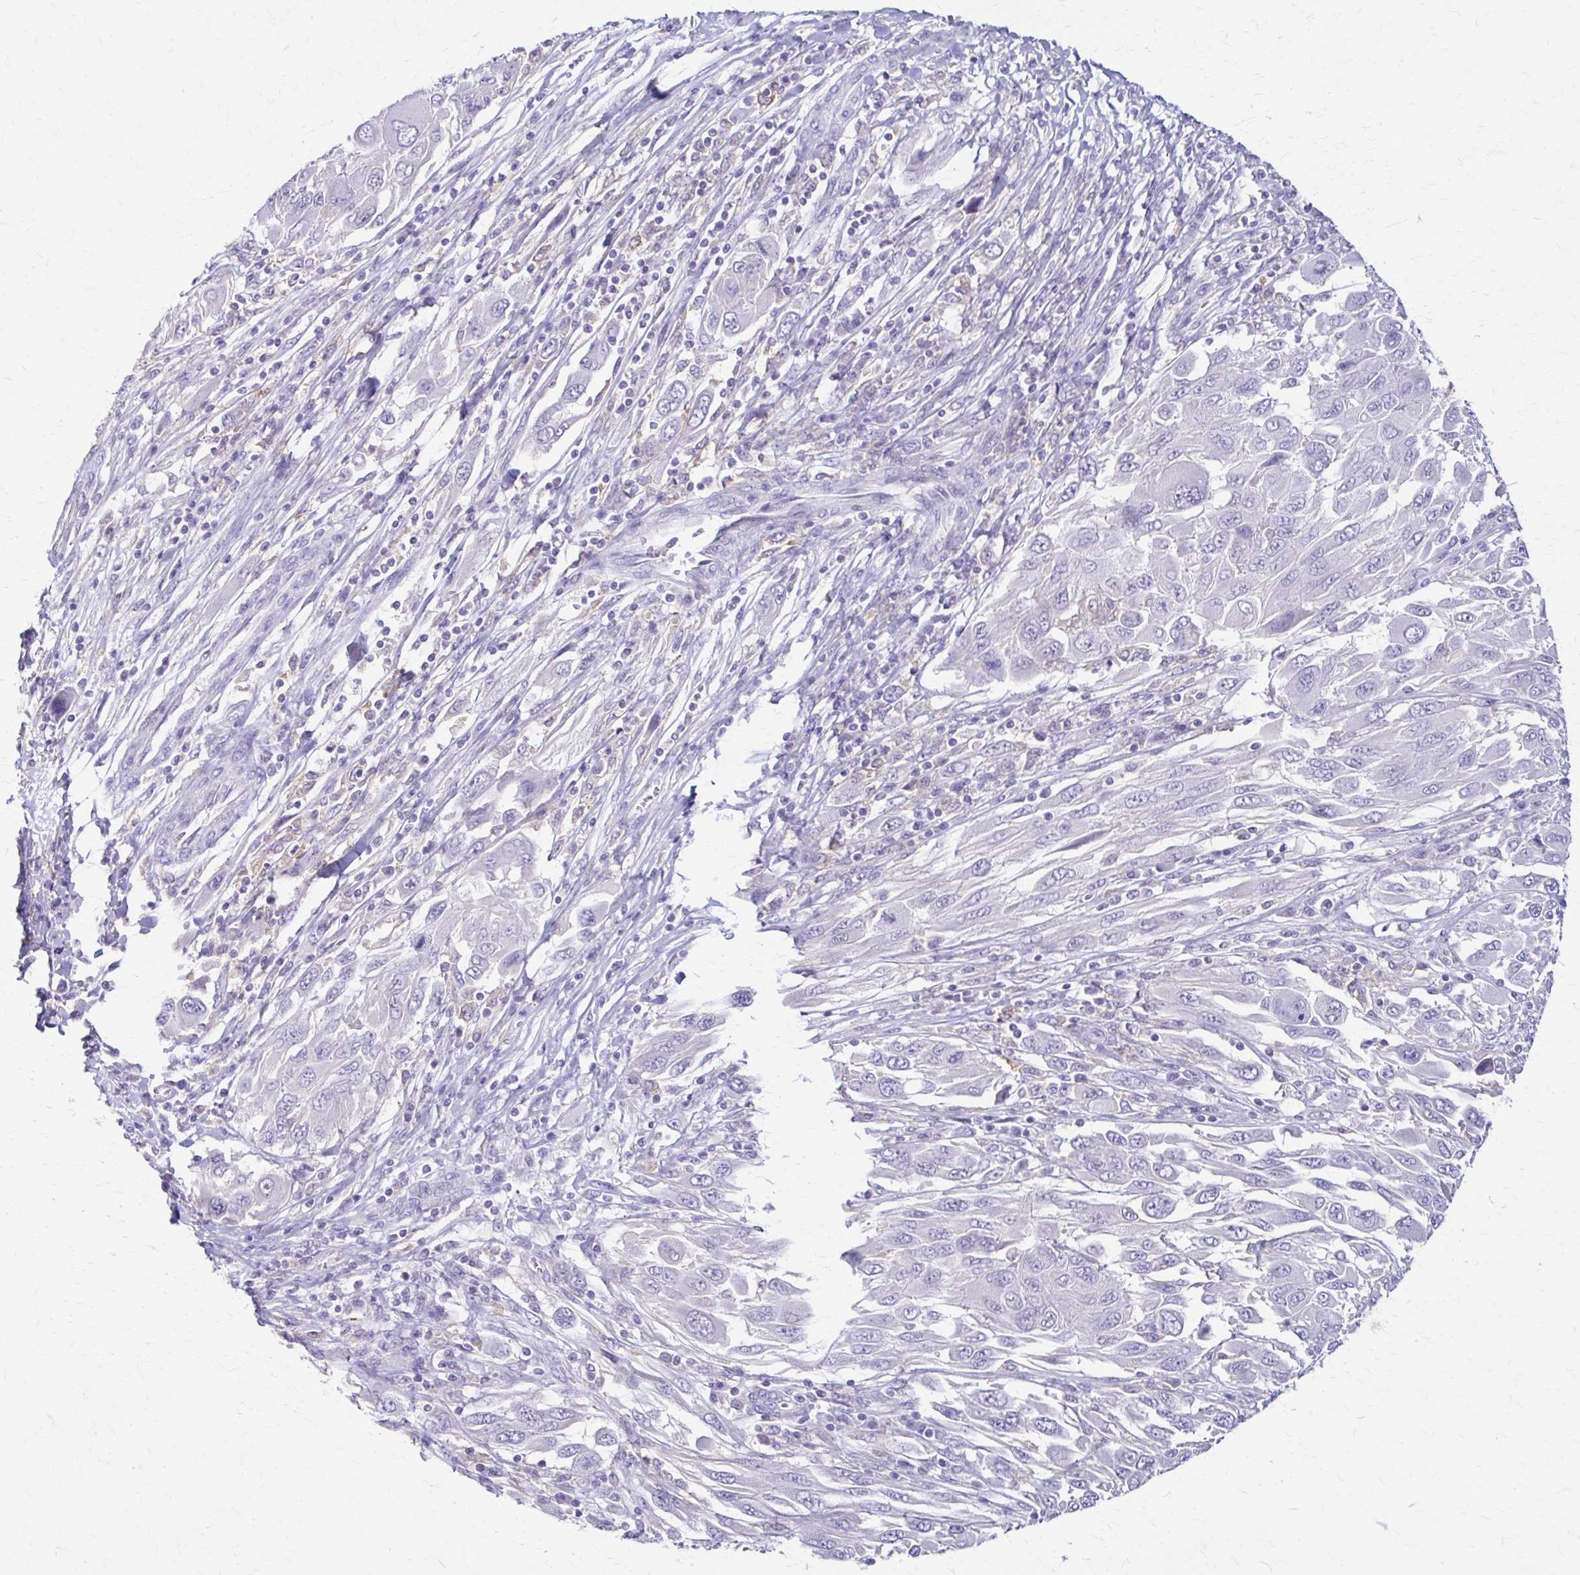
{"staining": {"intensity": "negative", "quantity": "none", "location": "none"}, "tissue": "melanoma", "cell_type": "Tumor cells", "image_type": "cancer", "snomed": [{"axis": "morphology", "description": "Malignant melanoma, NOS"}, {"axis": "topography", "description": "Skin"}], "caption": "A high-resolution histopathology image shows IHC staining of malignant melanoma, which demonstrates no significant positivity in tumor cells.", "gene": "PIK3AP1", "patient": {"sex": "female", "age": 91}}